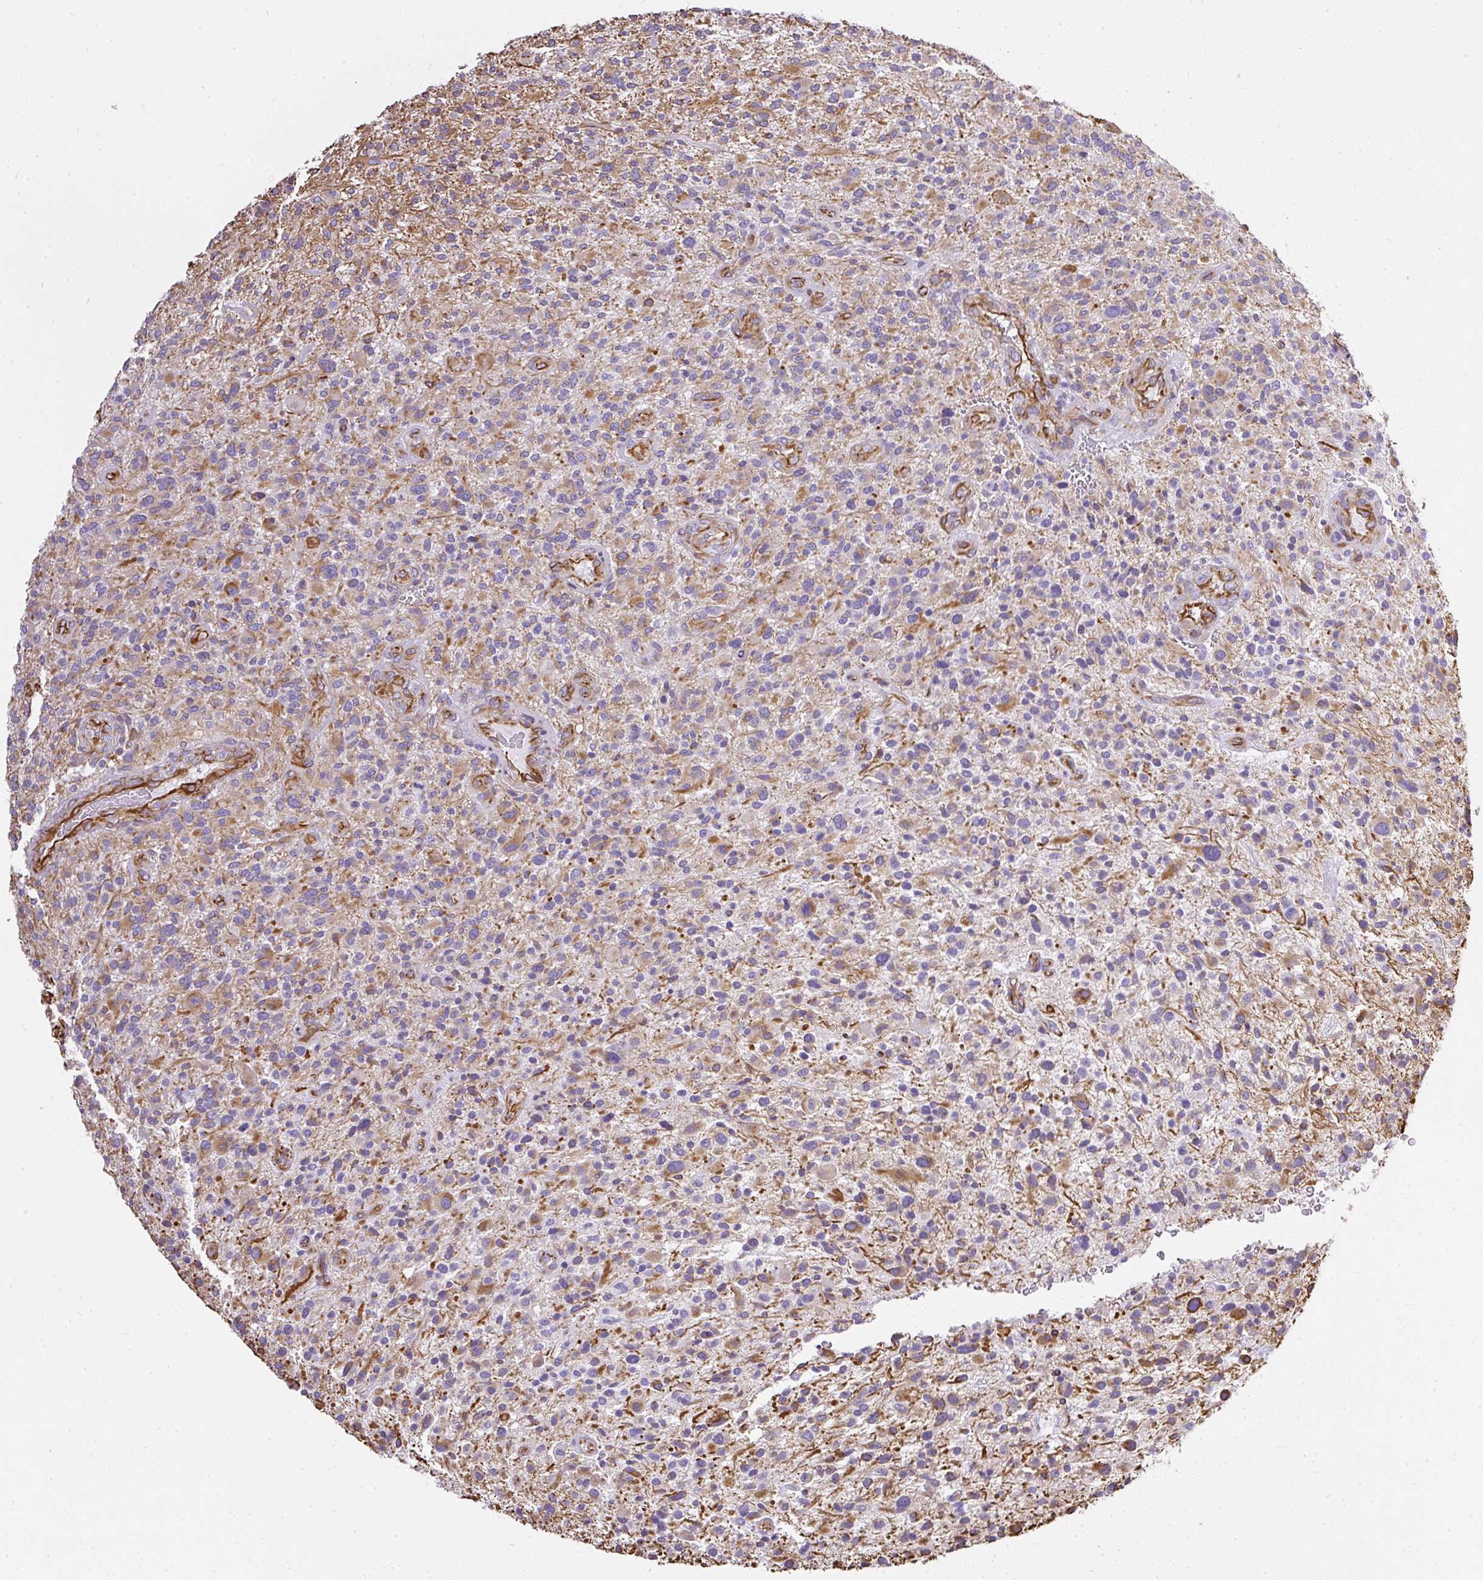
{"staining": {"intensity": "weak", "quantity": "<25%", "location": "cytoplasmic/membranous"}, "tissue": "glioma", "cell_type": "Tumor cells", "image_type": "cancer", "snomed": [{"axis": "morphology", "description": "Glioma, malignant, High grade"}, {"axis": "topography", "description": "Brain"}], "caption": "Tumor cells are negative for brown protein staining in malignant glioma (high-grade).", "gene": "PLS1", "patient": {"sex": "male", "age": 47}}